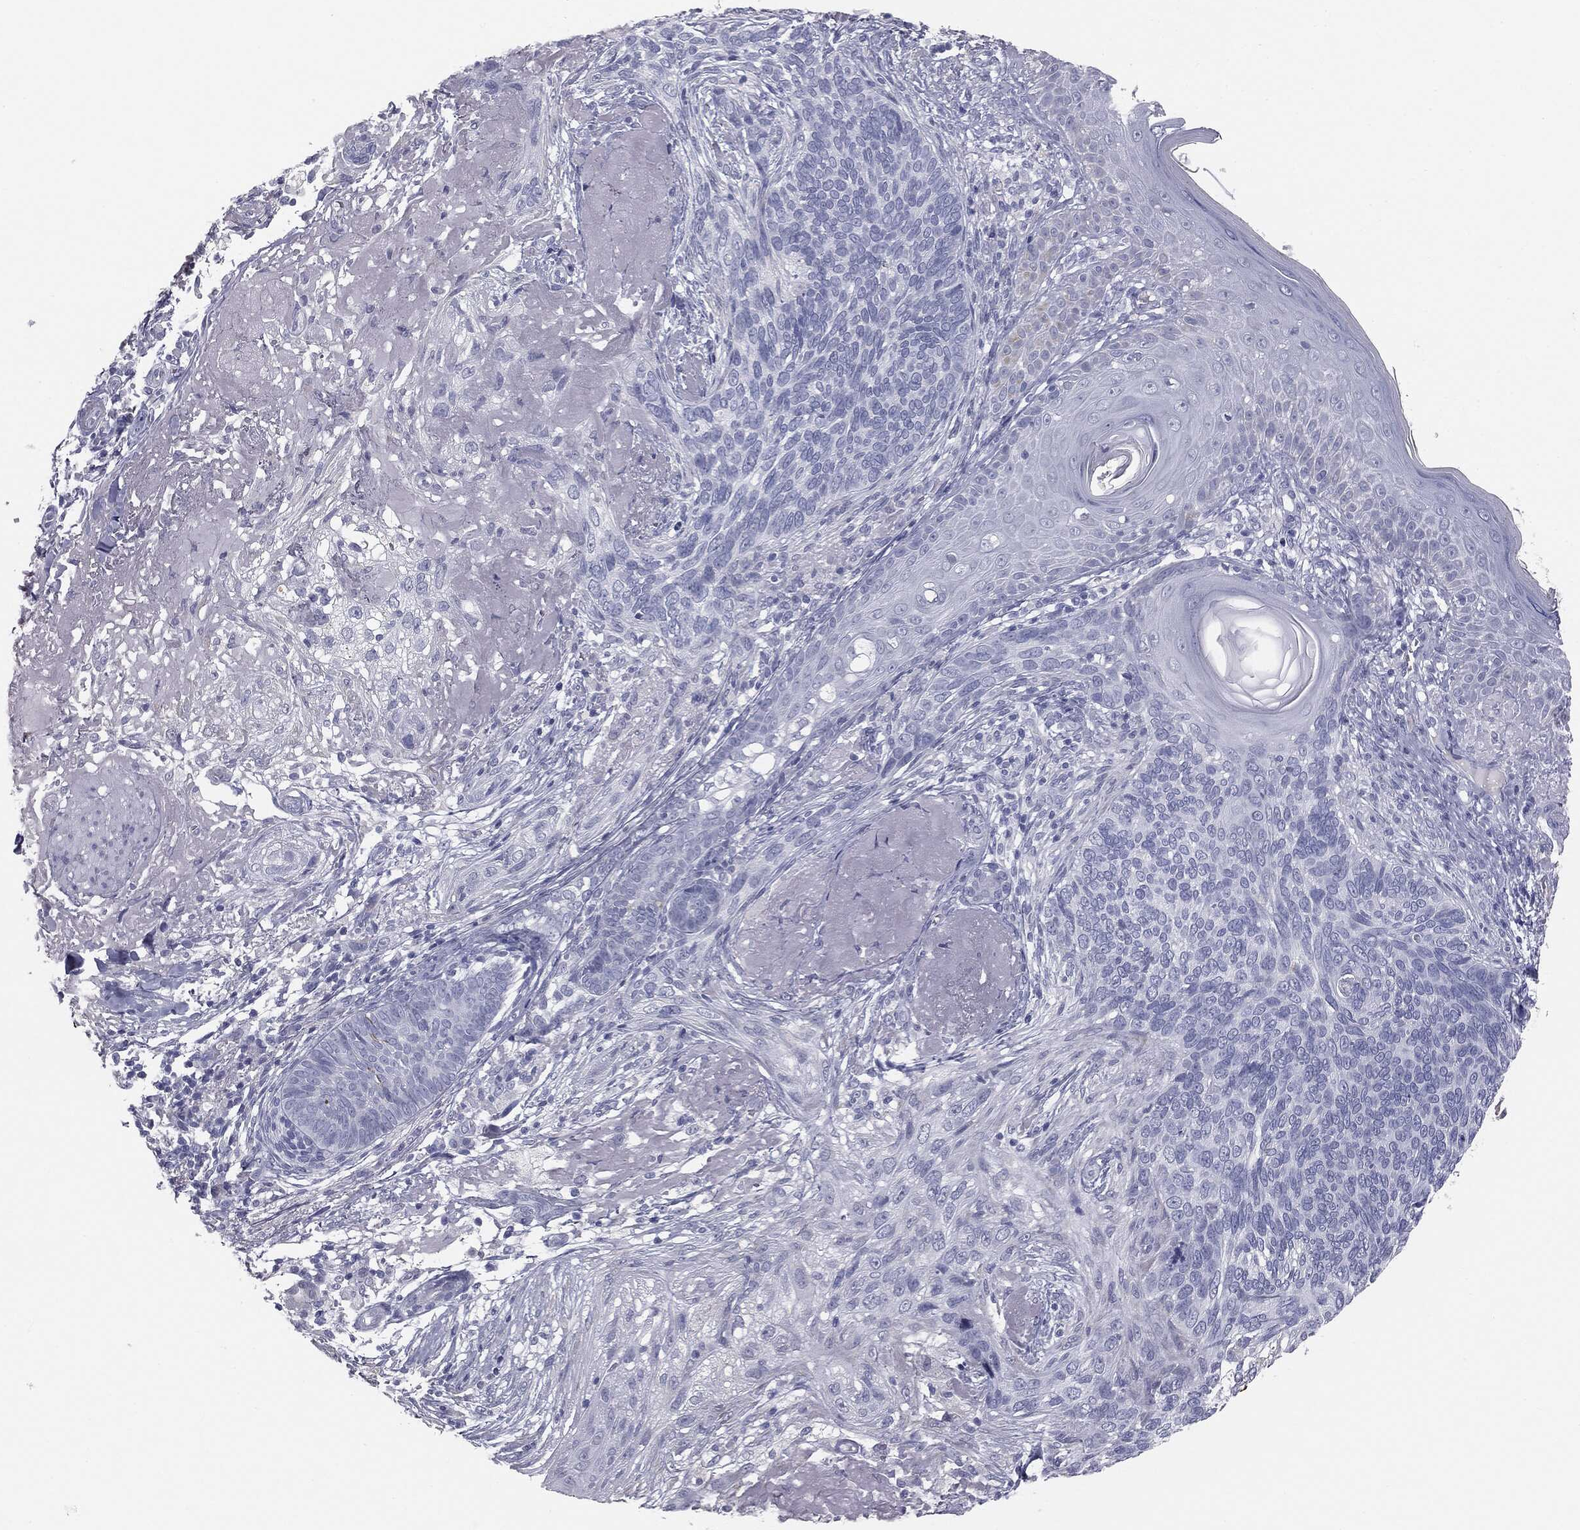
{"staining": {"intensity": "negative", "quantity": "none", "location": "none"}, "tissue": "skin cancer", "cell_type": "Tumor cells", "image_type": "cancer", "snomed": [{"axis": "morphology", "description": "Basal cell carcinoma"}, {"axis": "topography", "description": "Skin"}], "caption": "This is an immunohistochemistry histopathology image of human basal cell carcinoma (skin). There is no staining in tumor cells.", "gene": "MUC5AC", "patient": {"sex": "male", "age": 91}}